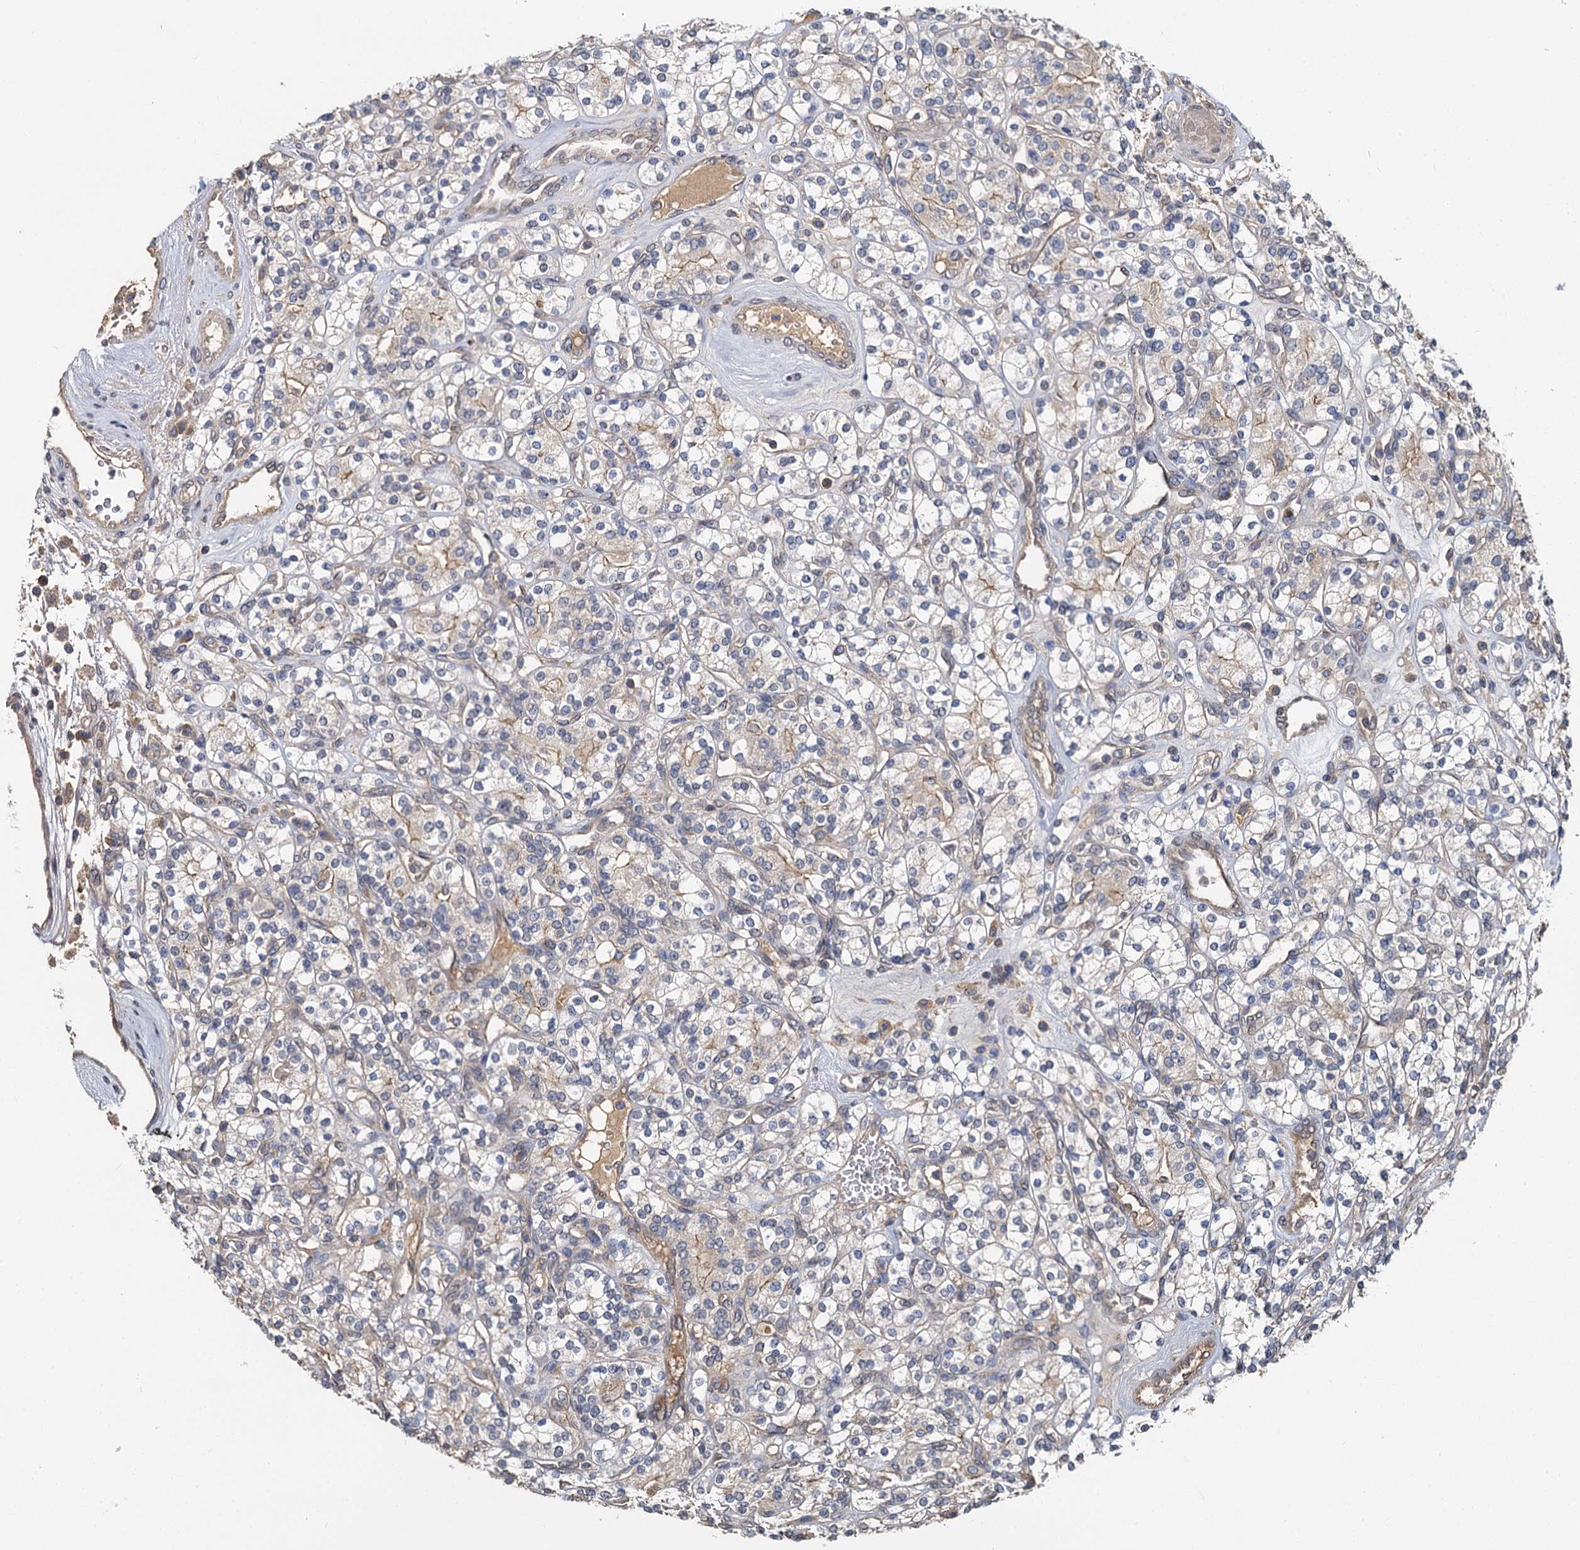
{"staining": {"intensity": "weak", "quantity": "<25%", "location": "cytoplasmic/membranous"}, "tissue": "renal cancer", "cell_type": "Tumor cells", "image_type": "cancer", "snomed": [{"axis": "morphology", "description": "Adenocarcinoma, NOS"}, {"axis": "topography", "description": "Kidney"}], "caption": "Immunohistochemistry (IHC) photomicrograph of neoplastic tissue: renal cancer (adenocarcinoma) stained with DAB displays no significant protein positivity in tumor cells.", "gene": "ZNF324", "patient": {"sex": "male", "age": 77}}